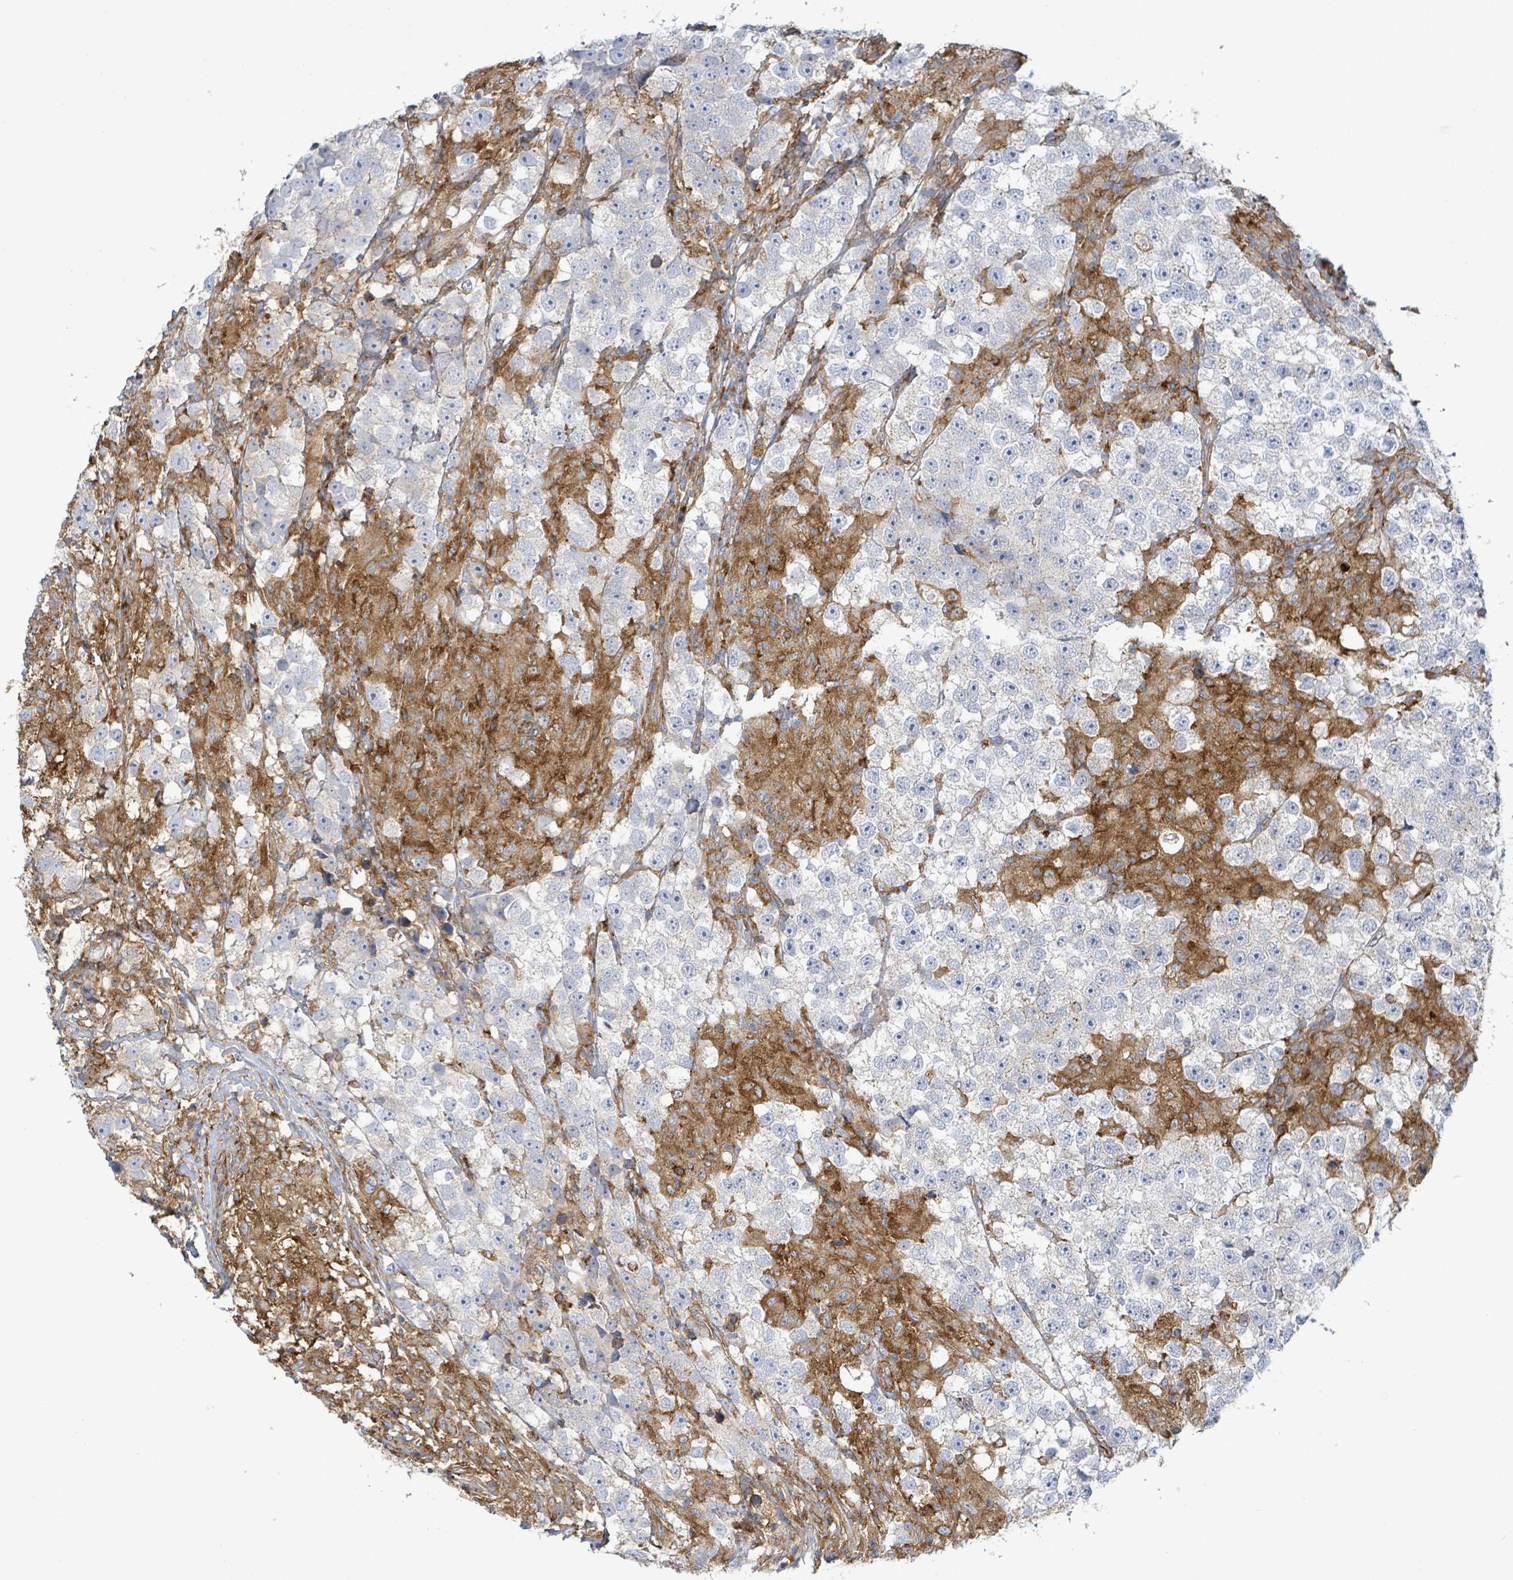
{"staining": {"intensity": "negative", "quantity": "none", "location": "none"}, "tissue": "testis cancer", "cell_type": "Tumor cells", "image_type": "cancer", "snomed": [{"axis": "morphology", "description": "Seminoma, NOS"}, {"axis": "topography", "description": "Testis"}], "caption": "Tumor cells show no significant protein positivity in testis cancer (seminoma).", "gene": "EGFL7", "patient": {"sex": "male", "age": 46}}